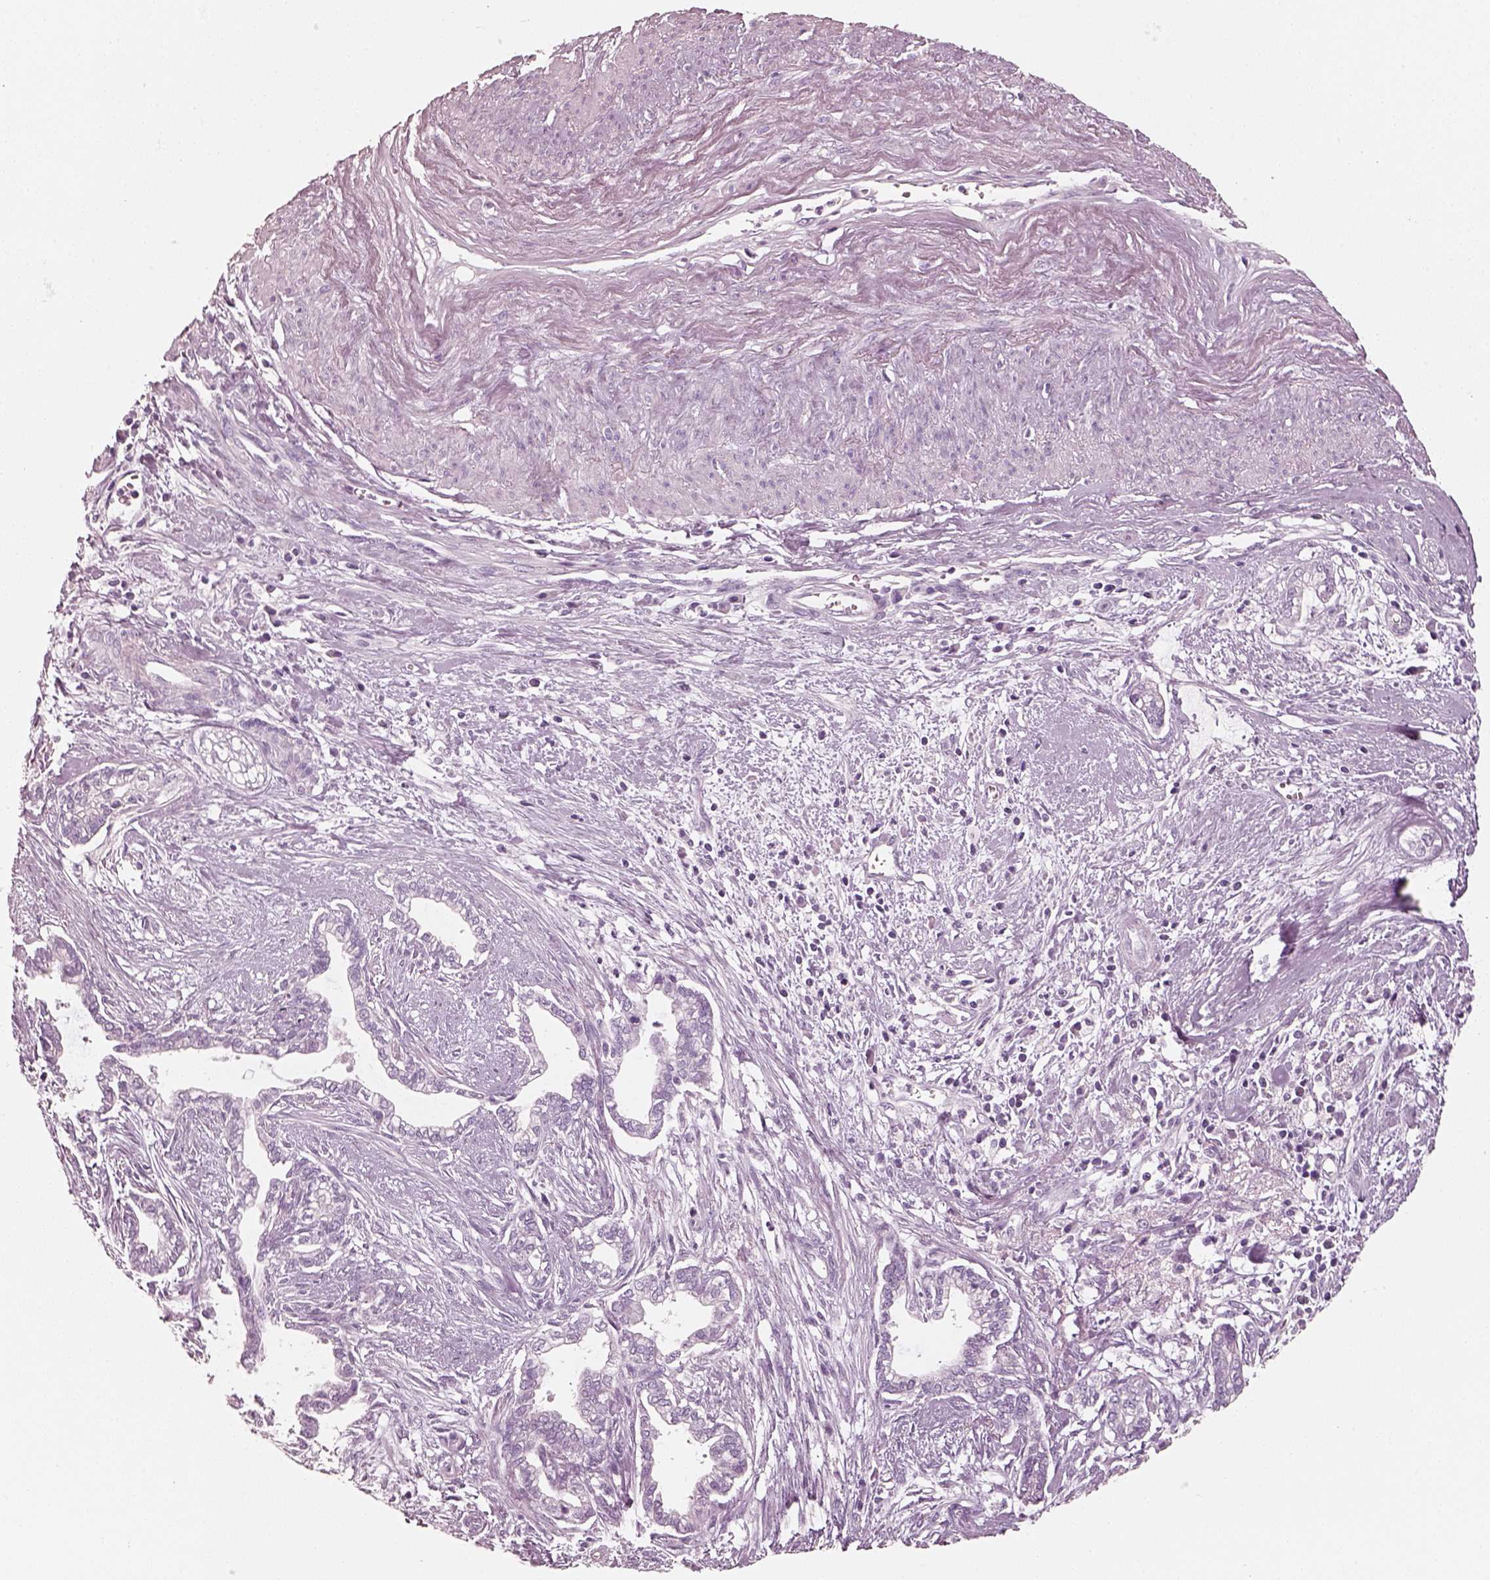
{"staining": {"intensity": "negative", "quantity": "none", "location": "none"}, "tissue": "cervical cancer", "cell_type": "Tumor cells", "image_type": "cancer", "snomed": [{"axis": "morphology", "description": "Adenocarcinoma, NOS"}, {"axis": "topography", "description": "Cervix"}], "caption": "Histopathology image shows no protein staining in tumor cells of cervical cancer (adenocarcinoma) tissue. The staining is performed using DAB (3,3'-diaminobenzidine) brown chromogen with nuclei counter-stained in using hematoxylin.", "gene": "R3HDML", "patient": {"sex": "female", "age": 62}}